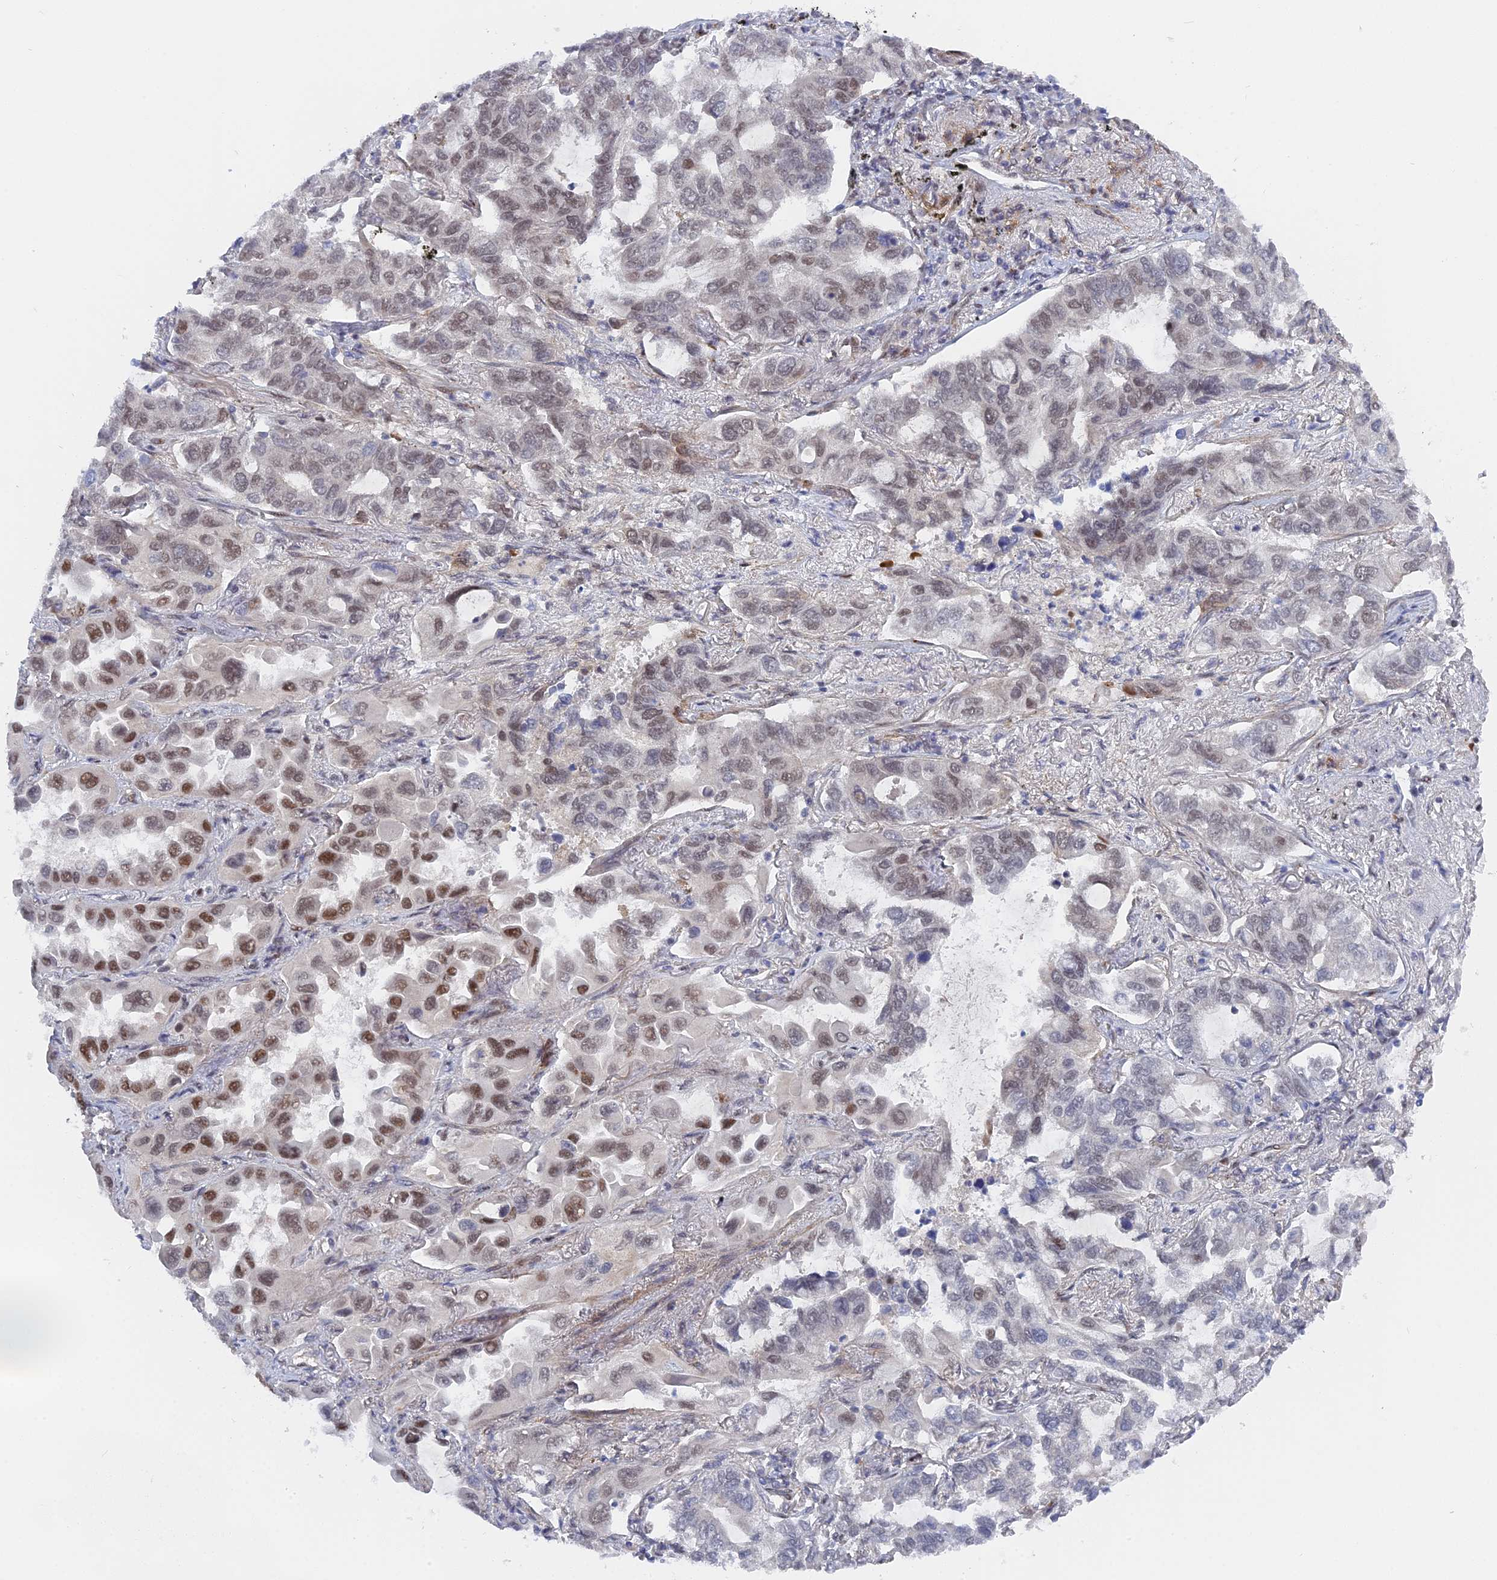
{"staining": {"intensity": "moderate", "quantity": "<25%", "location": "nuclear"}, "tissue": "lung cancer", "cell_type": "Tumor cells", "image_type": "cancer", "snomed": [{"axis": "morphology", "description": "Adenocarcinoma, NOS"}, {"axis": "topography", "description": "Lung"}], "caption": "DAB immunohistochemical staining of human lung adenocarcinoma reveals moderate nuclear protein positivity in about <25% of tumor cells.", "gene": "CCDC85A", "patient": {"sex": "male", "age": 64}}